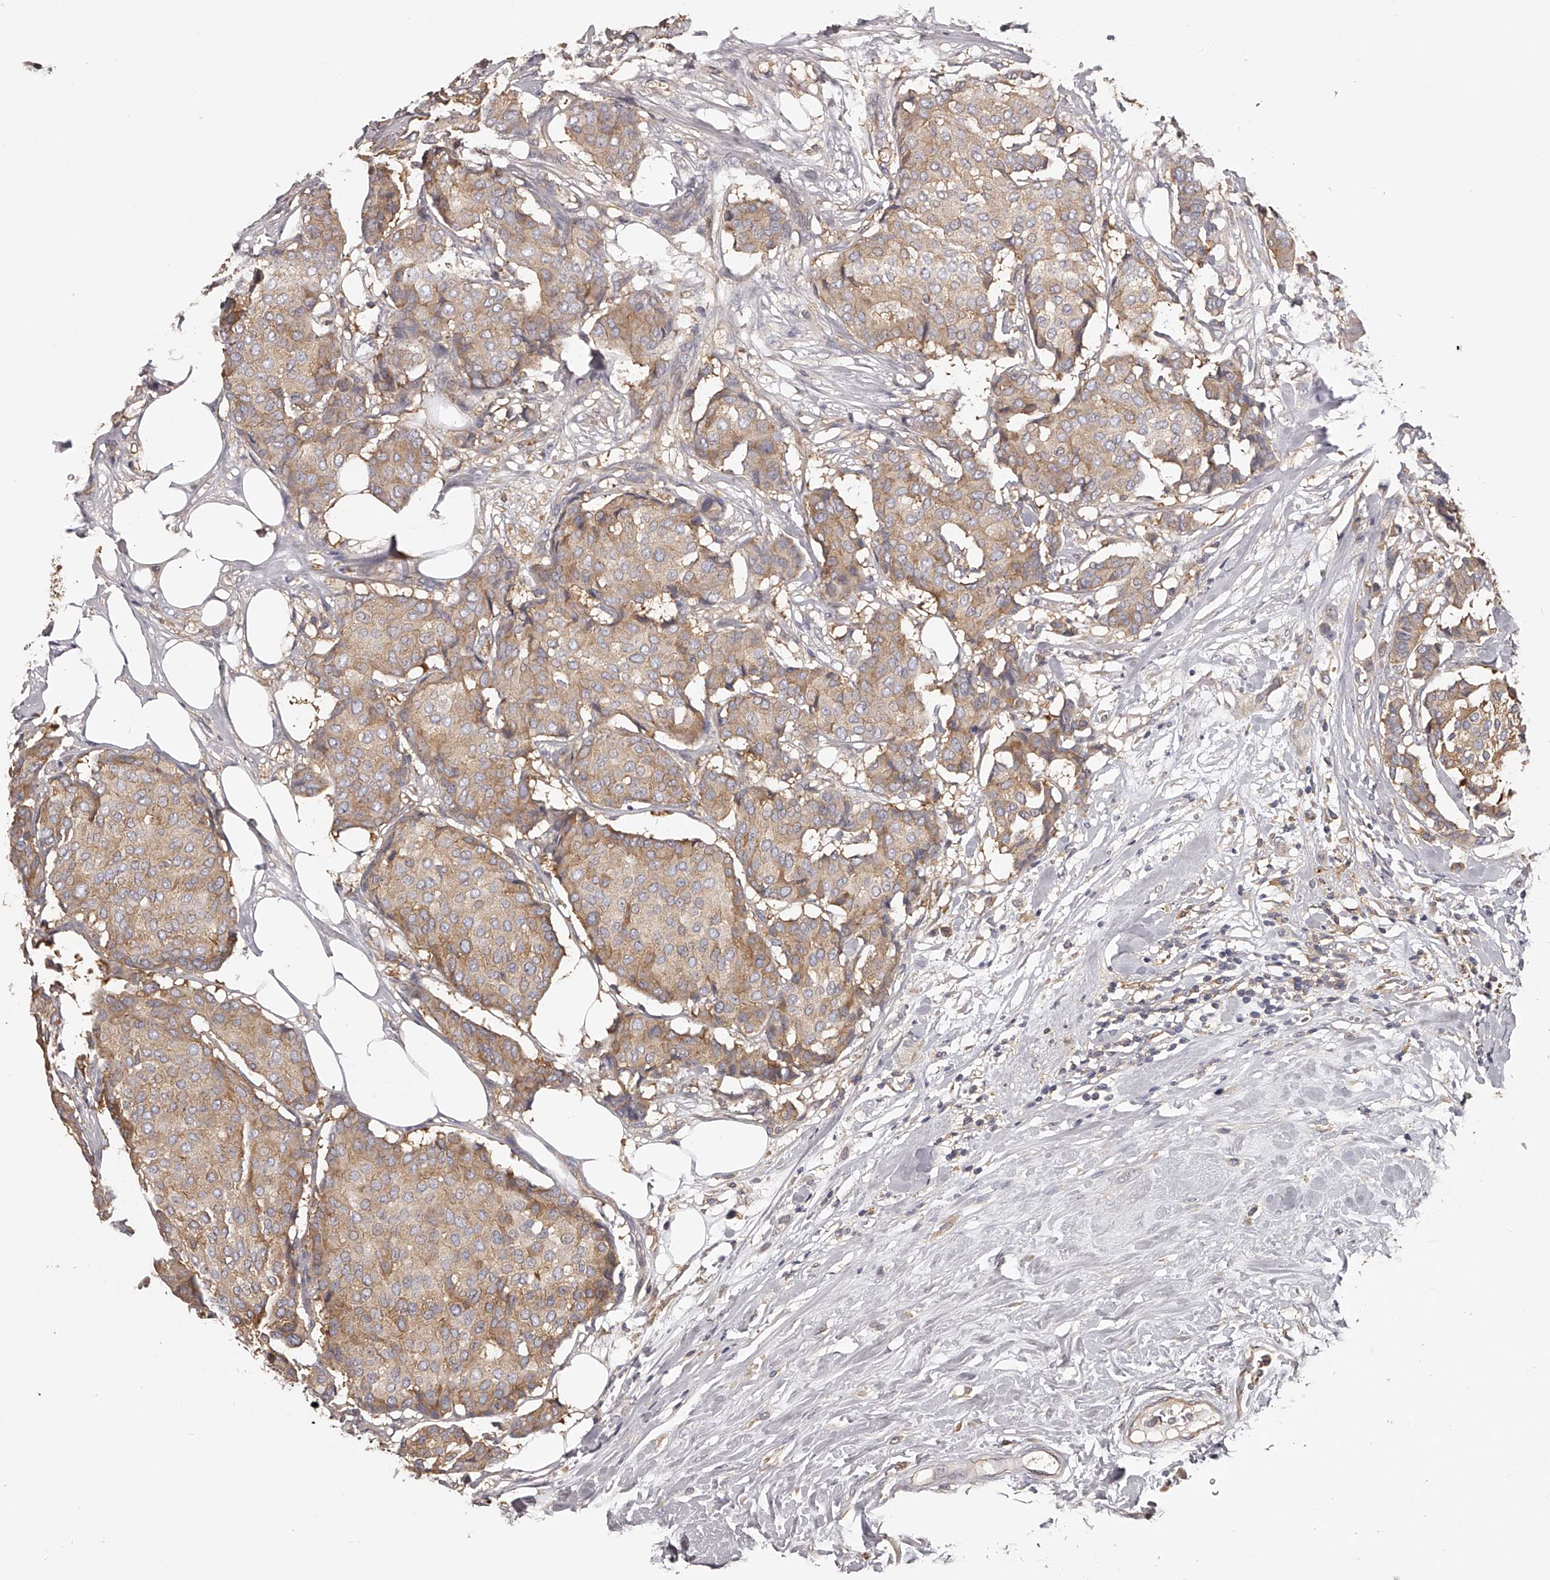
{"staining": {"intensity": "weak", "quantity": ">75%", "location": "cytoplasmic/membranous"}, "tissue": "breast cancer", "cell_type": "Tumor cells", "image_type": "cancer", "snomed": [{"axis": "morphology", "description": "Duct carcinoma"}, {"axis": "topography", "description": "Breast"}], "caption": "Breast intraductal carcinoma stained with immunohistochemistry (IHC) displays weak cytoplasmic/membranous positivity in approximately >75% of tumor cells. The staining is performed using DAB (3,3'-diaminobenzidine) brown chromogen to label protein expression. The nuclei are counter-stained blue using hematoxylin.", "gene": "TNN", "patient": {"sex": "female", "age": 75}}